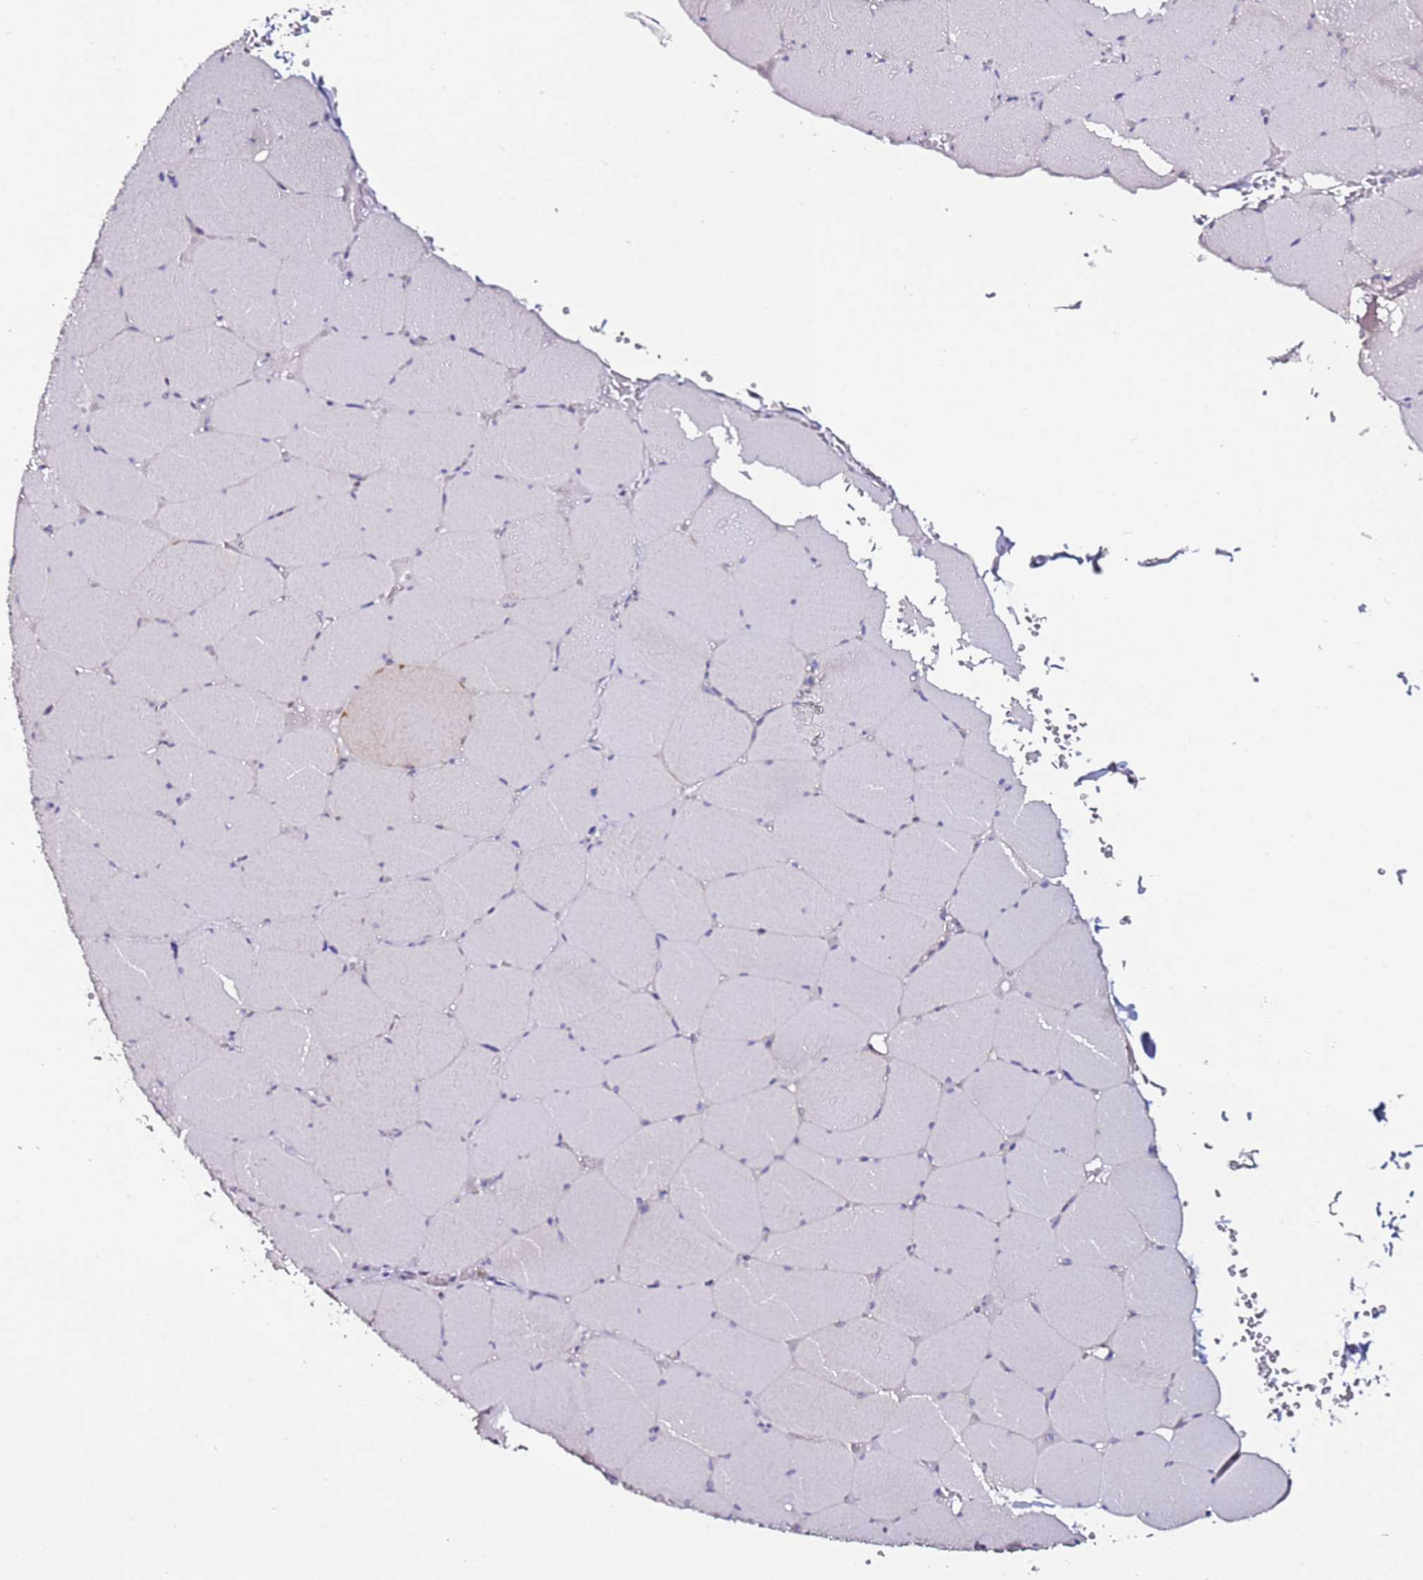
{"staining": {"intensity": "moderate", "quantity": "<25%", "location": "cytoplasmic/membranous"}, "tissue": "skeletal muscle", "cell_type": "Myocytes", "image_type": "normal", "snomed": [{"axis": "morphology", "description": "Normal tissue, NOS"}, {"axis": "topography", "description": "Skeletal muscle"}, {"axis": "topography", "description": "Head-Neck"}], "caption": "Immunohistochemistry image of unremarkable skeletal muscle stained for a protein (brown), which exhibits low levels of moderate cytoplasmic/membranous positivity in approximately <25% of myocytes.", "gene": "SRRM5", "patient": {"sex": "male", "age": 66}}